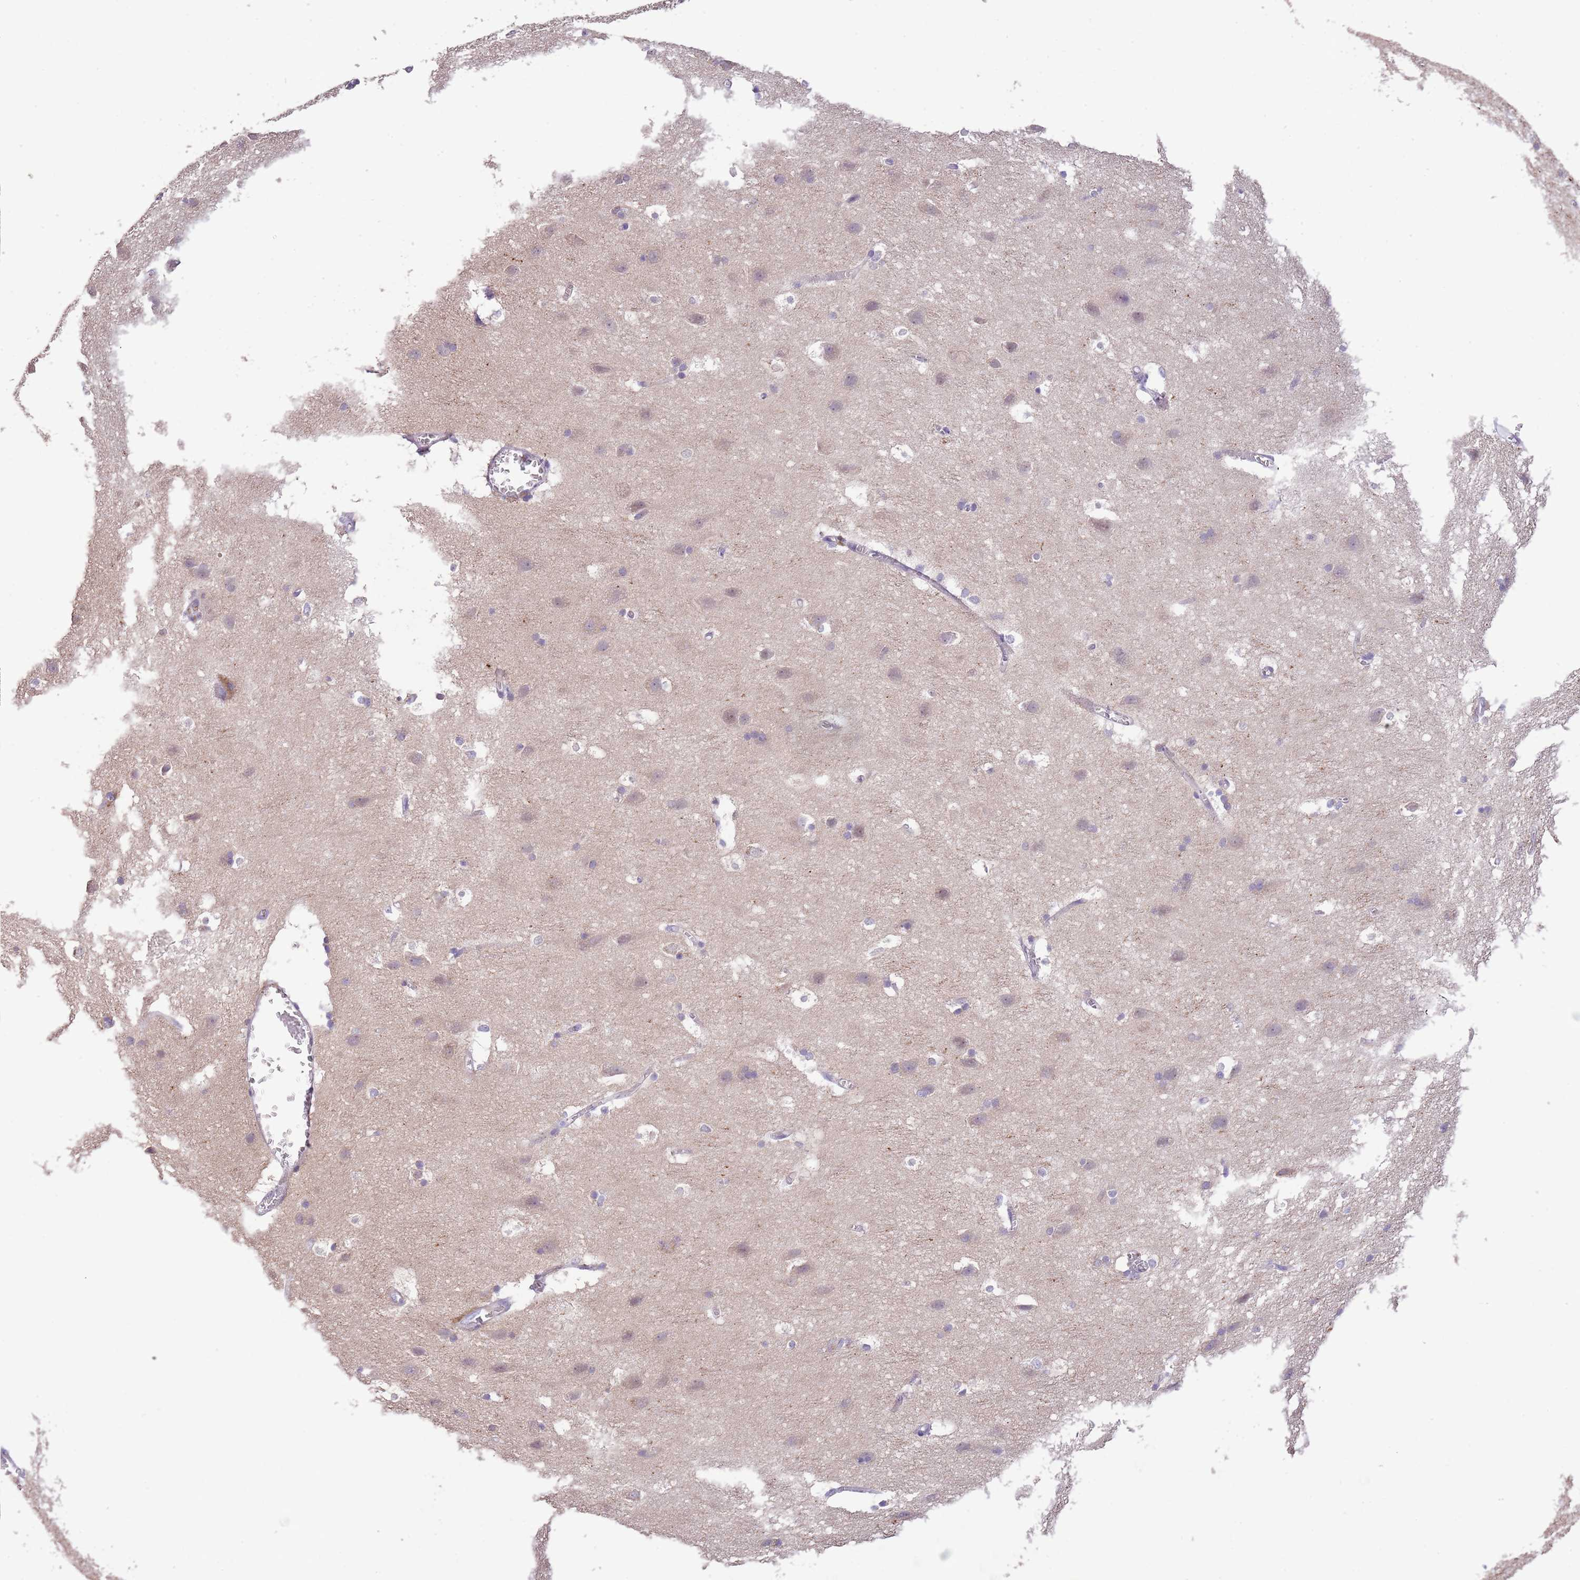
{"staining": {"intensity": "negative", "quantity": "none", "location": "none"}, "tissue": "cerebral cortex", "cell_type": "Endothelial cells", "image_type": "normal", "snomed": [{"axis": "morphology", "description": "Normal tissue, NOS"}, {"axis": "topography", "description": "Cerebral cortex"}], "caption": "Immunohistochemical staining of benign human cerebral cortex demonstrates no significant expression in endothelial cells.", "gene": "ZNF658", "patient": {"sex": "male", "age": 54}}